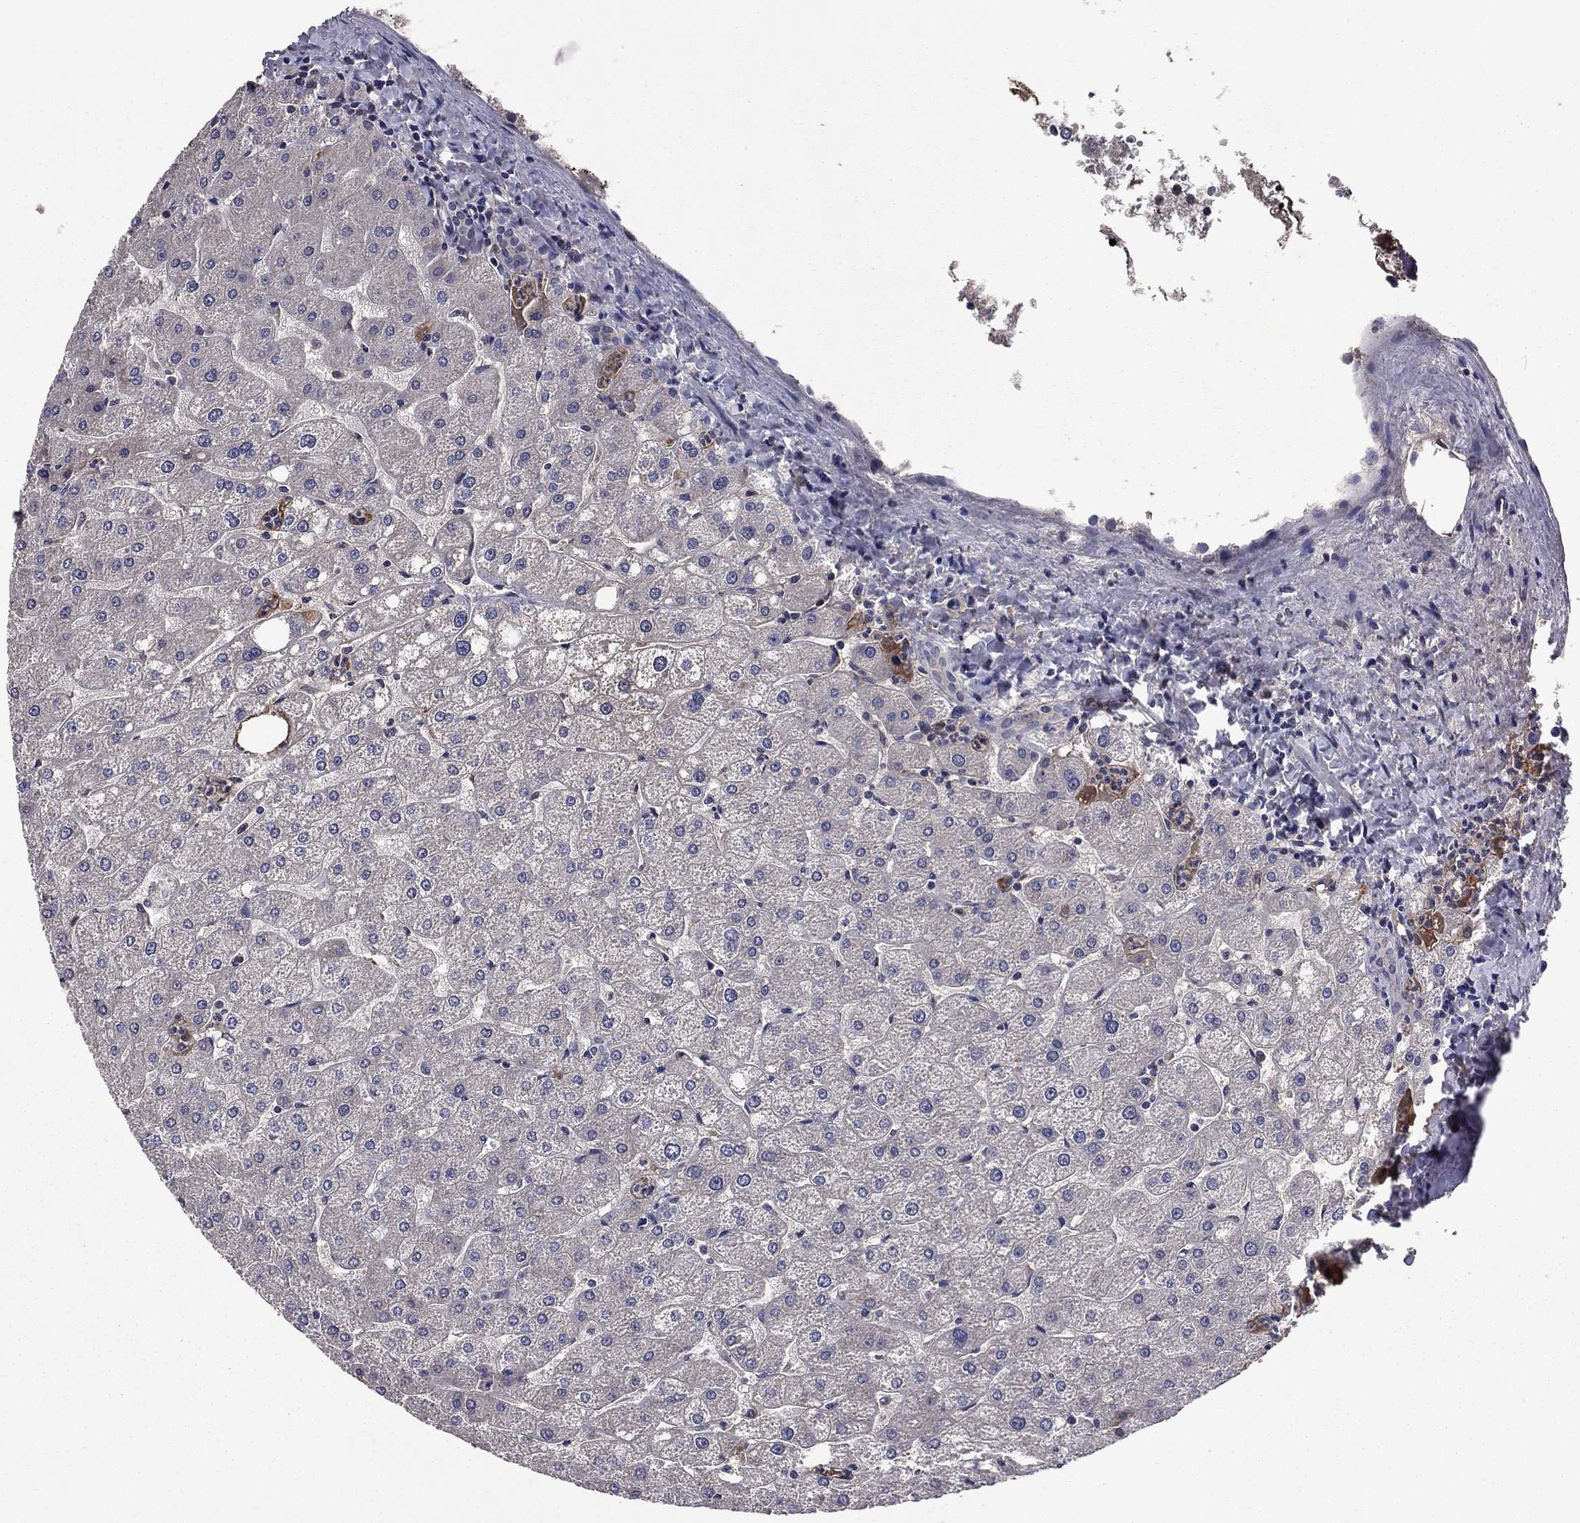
{"staining": {"intensity": "negative", "quantity": "none", "location": "none"}, "tissue": "liver", "cell_type": "Cholangiocytes", "image_type": "normal", "snomed": [{"axis": "morphology", "description": "Normal tissue, NOS"}, {"axis": "topography", "description": "Liver"}], "caption": "There is no significant expression in cholangiocytes of liver. The staining was performed using DAB (3,3'-diaminobenzidine) to visualize the protein expression in brown, while the nuclei were stained in blue with hematoxylin (Magnification: 20x).", "gene": "PROS1", "patient": {"sex": "male", "age": 67}}